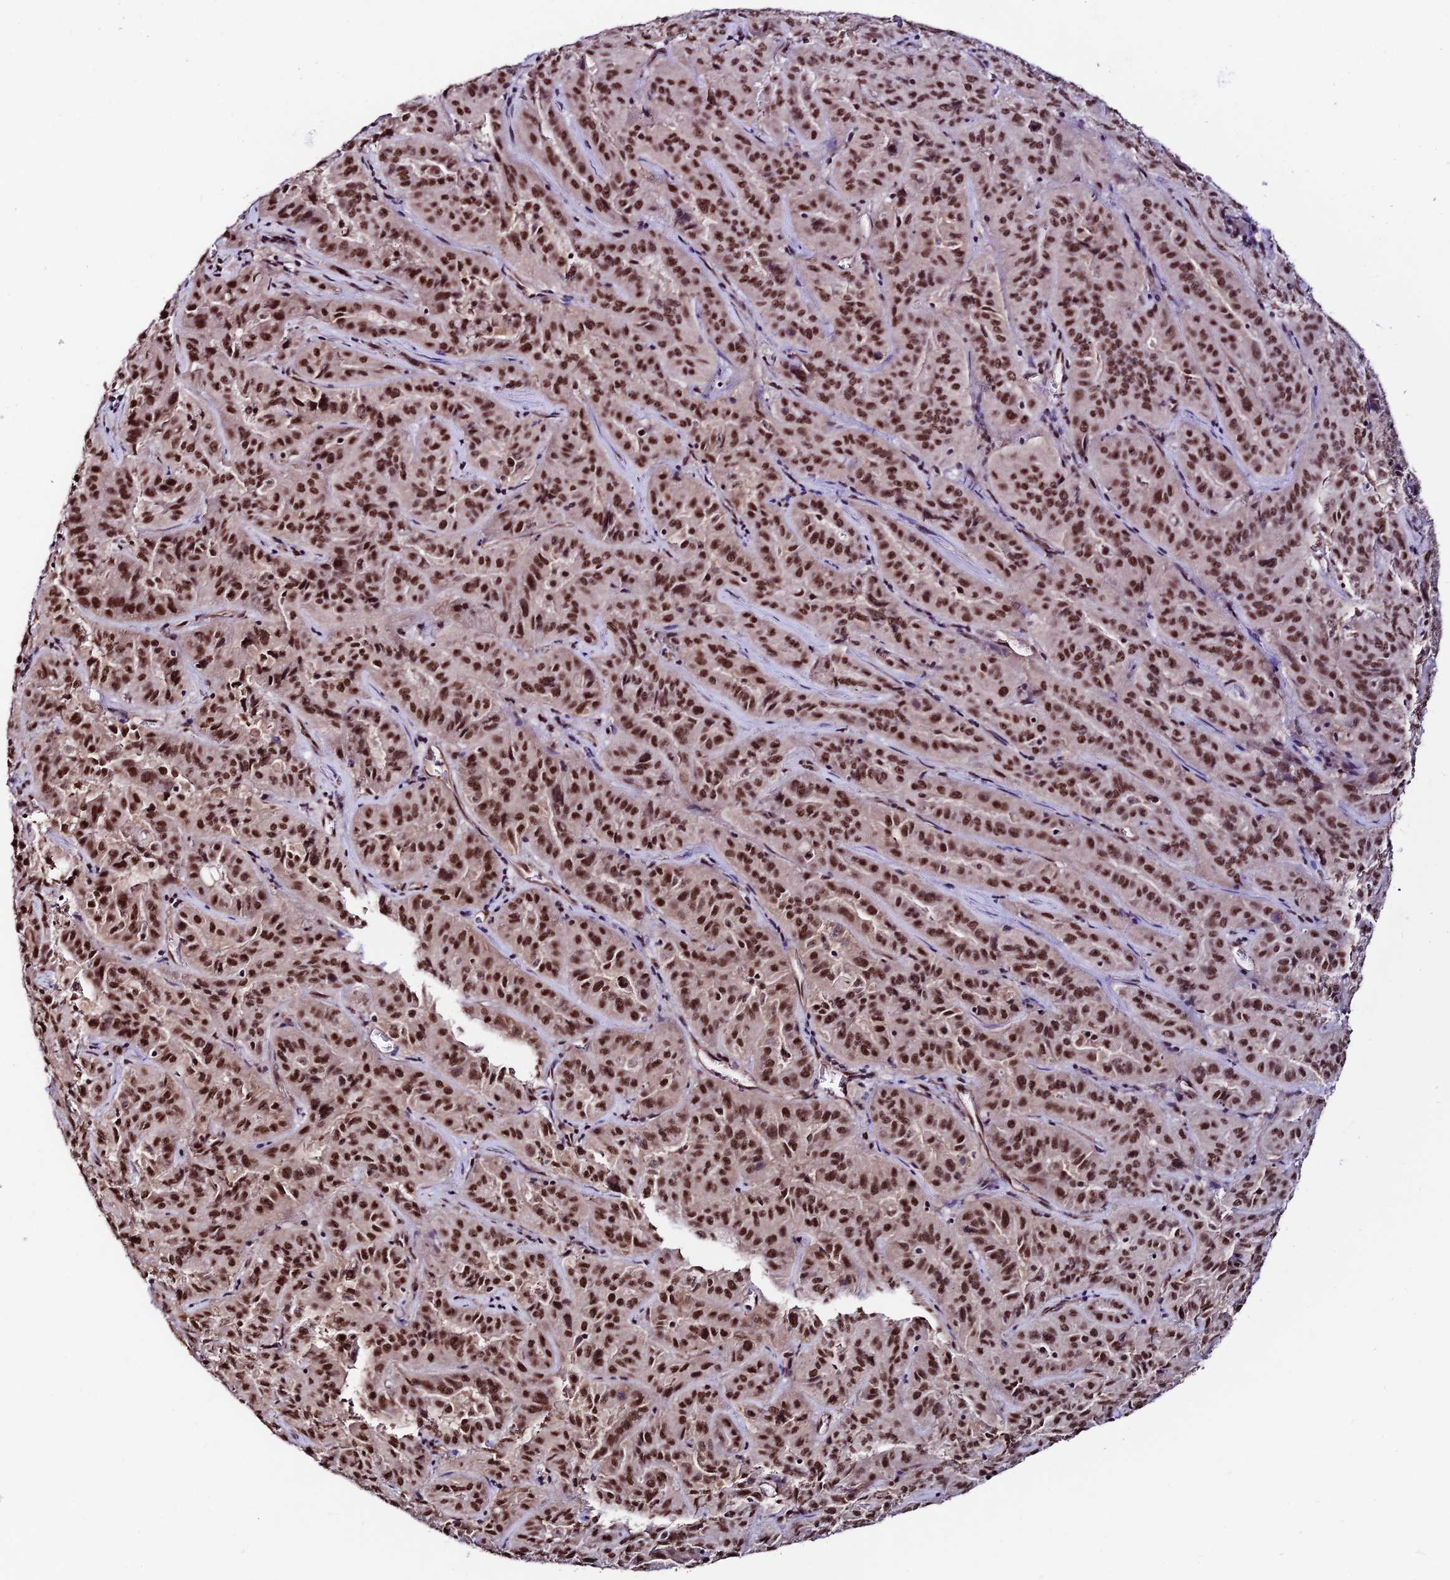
{"staining": {"intensity": "strong", "quantity": ">75%", "location": "nuclear"}, "tissue": "pancreatic cancer", "cell_type": "Tumor cells", "image_type": "cancer", "snomed": [{"axis": "morphology", "description": "Adenocarcinoma, NOS"}, {"axis": "topography", "description": "Pancreas"}], "caption": "A brown stain shows strong nuclear expression of a protein in pancreatic cancer tumor cells.", "gene": "RBM42", "patient": {"sex": "male", "age": 63}}